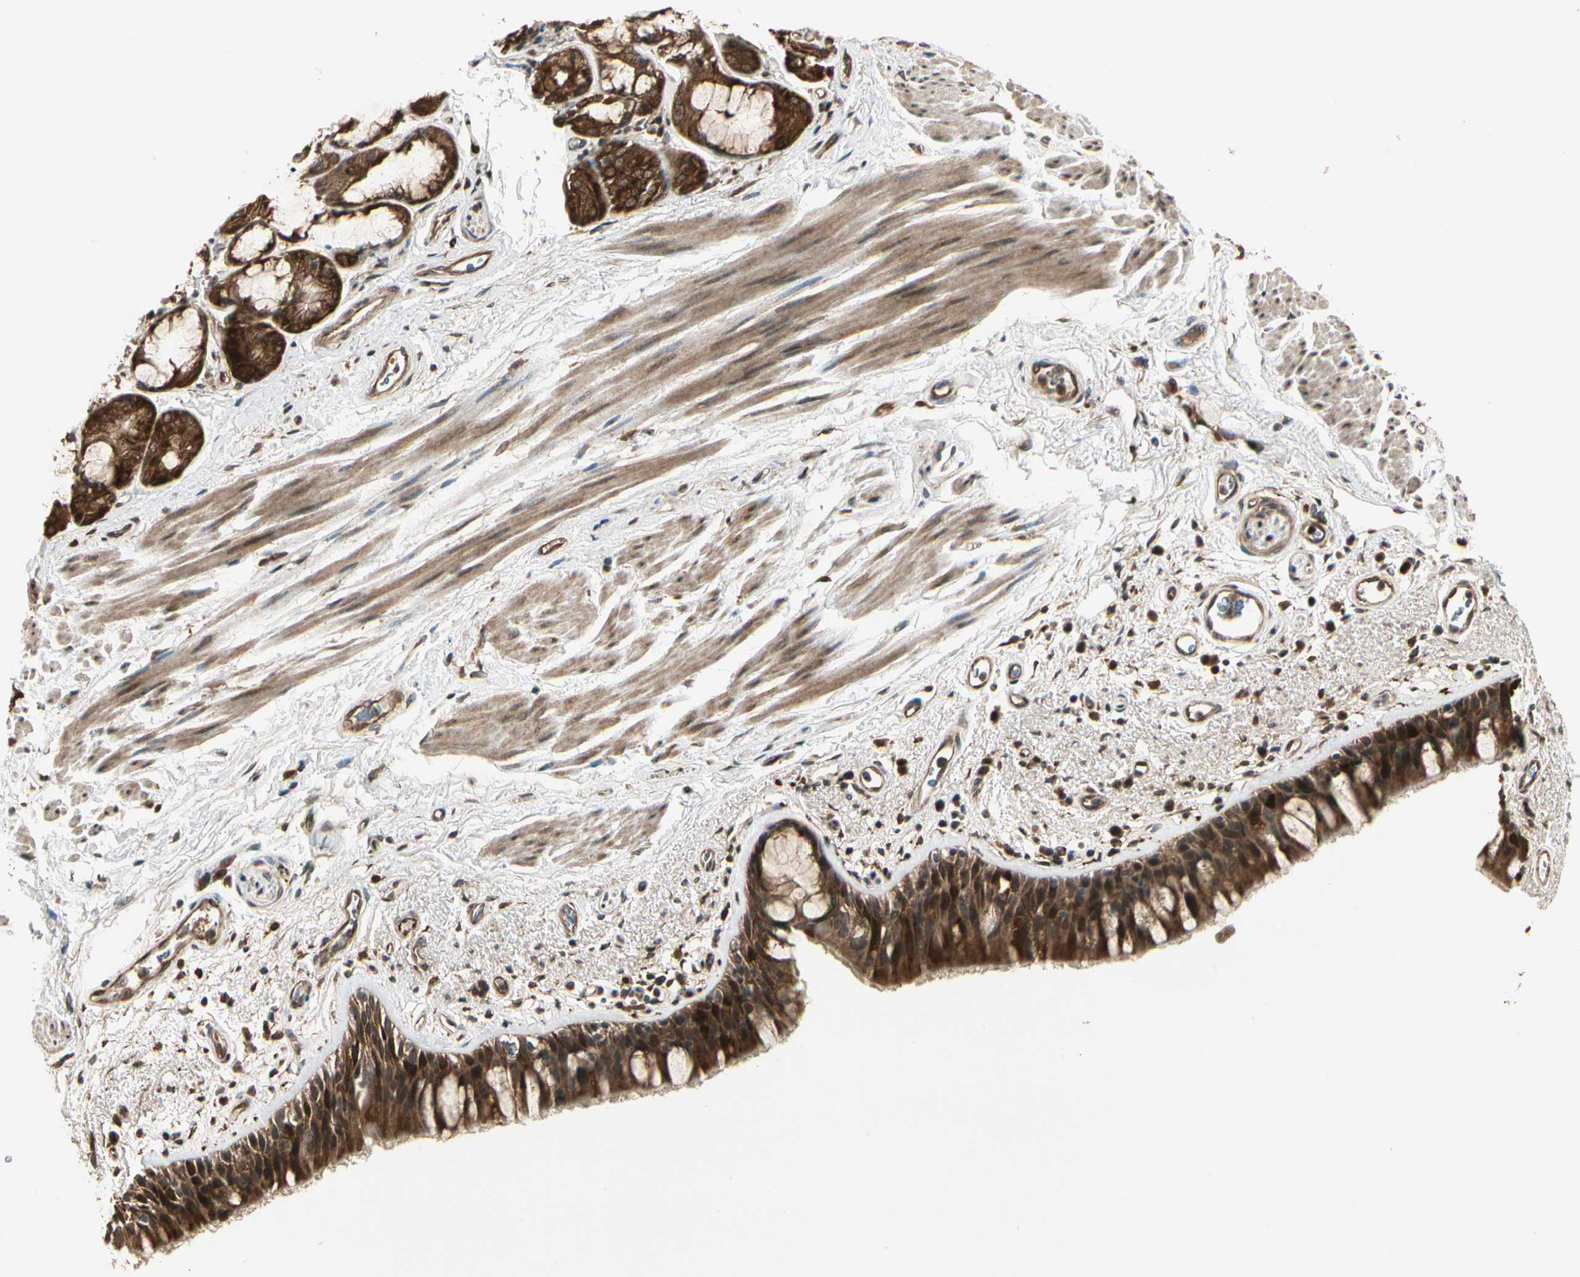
{"staining": {"intensity": "strong", "quantity": ">75%", "location": "cytoplasmic/membranous"}, "tissue": "bronchus", "cell_type": "Respiratory epithelial cells", "image_type": "normal", "snomed": [{"axis": "morphology", "description": "Normal tissue, NOS"}, {"axis": "morphology", "description": "Adenocarcinoma, NOS"}, {"axis": "topography", "description": "Bronchus"}, {"axis": "topography", "description": "Lung"}], "caption": "Respiratory epithelial cells display high levels of strong cytoplasmic/membranous positivity in approximately >75% of cells in normal bronchus.", "gene": "GLUL", "patient": {"sex": "female", "age": 54}}